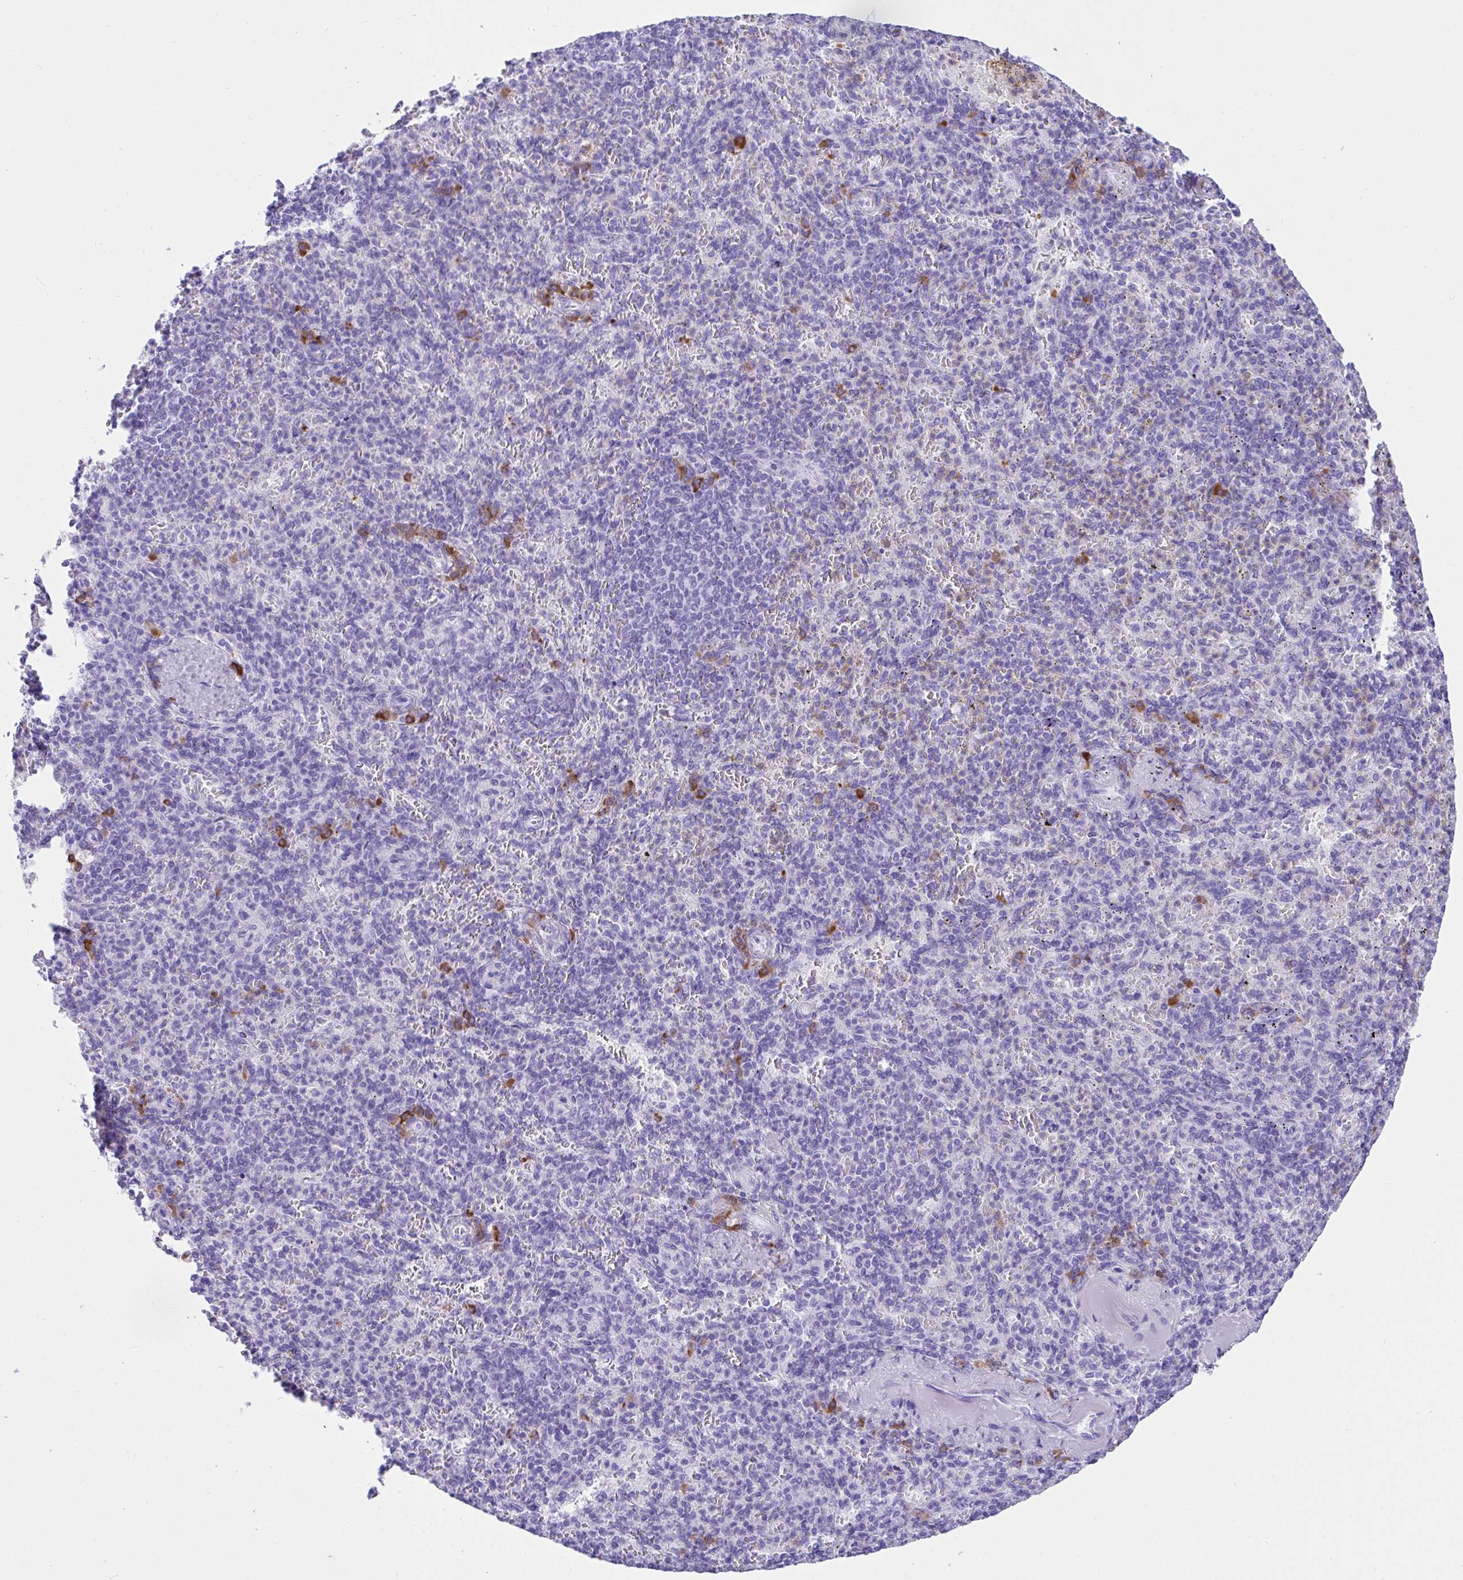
{"staining": {"intensity": "strong", "quantity": "<25%", "location": "cytoplasmic/membranous"}, "tissue": "spleen", "cell_type": "Cells in red pulp", "image_type": "normal", "snomed": [{"axis": "morphology", "description": "Normal tissue, NOS"}, {"axis": "topography", "description": "Spleen"}], "caption": "Spleen stained with IHC reveals strong cytoplasmic/membranous expression in approximately <25% of cells in red pulp. (DAB IHC with brightfield microscopy, high magnification).", "gene": "BEST4", "patient": {"sex": "female", "age": 74}}